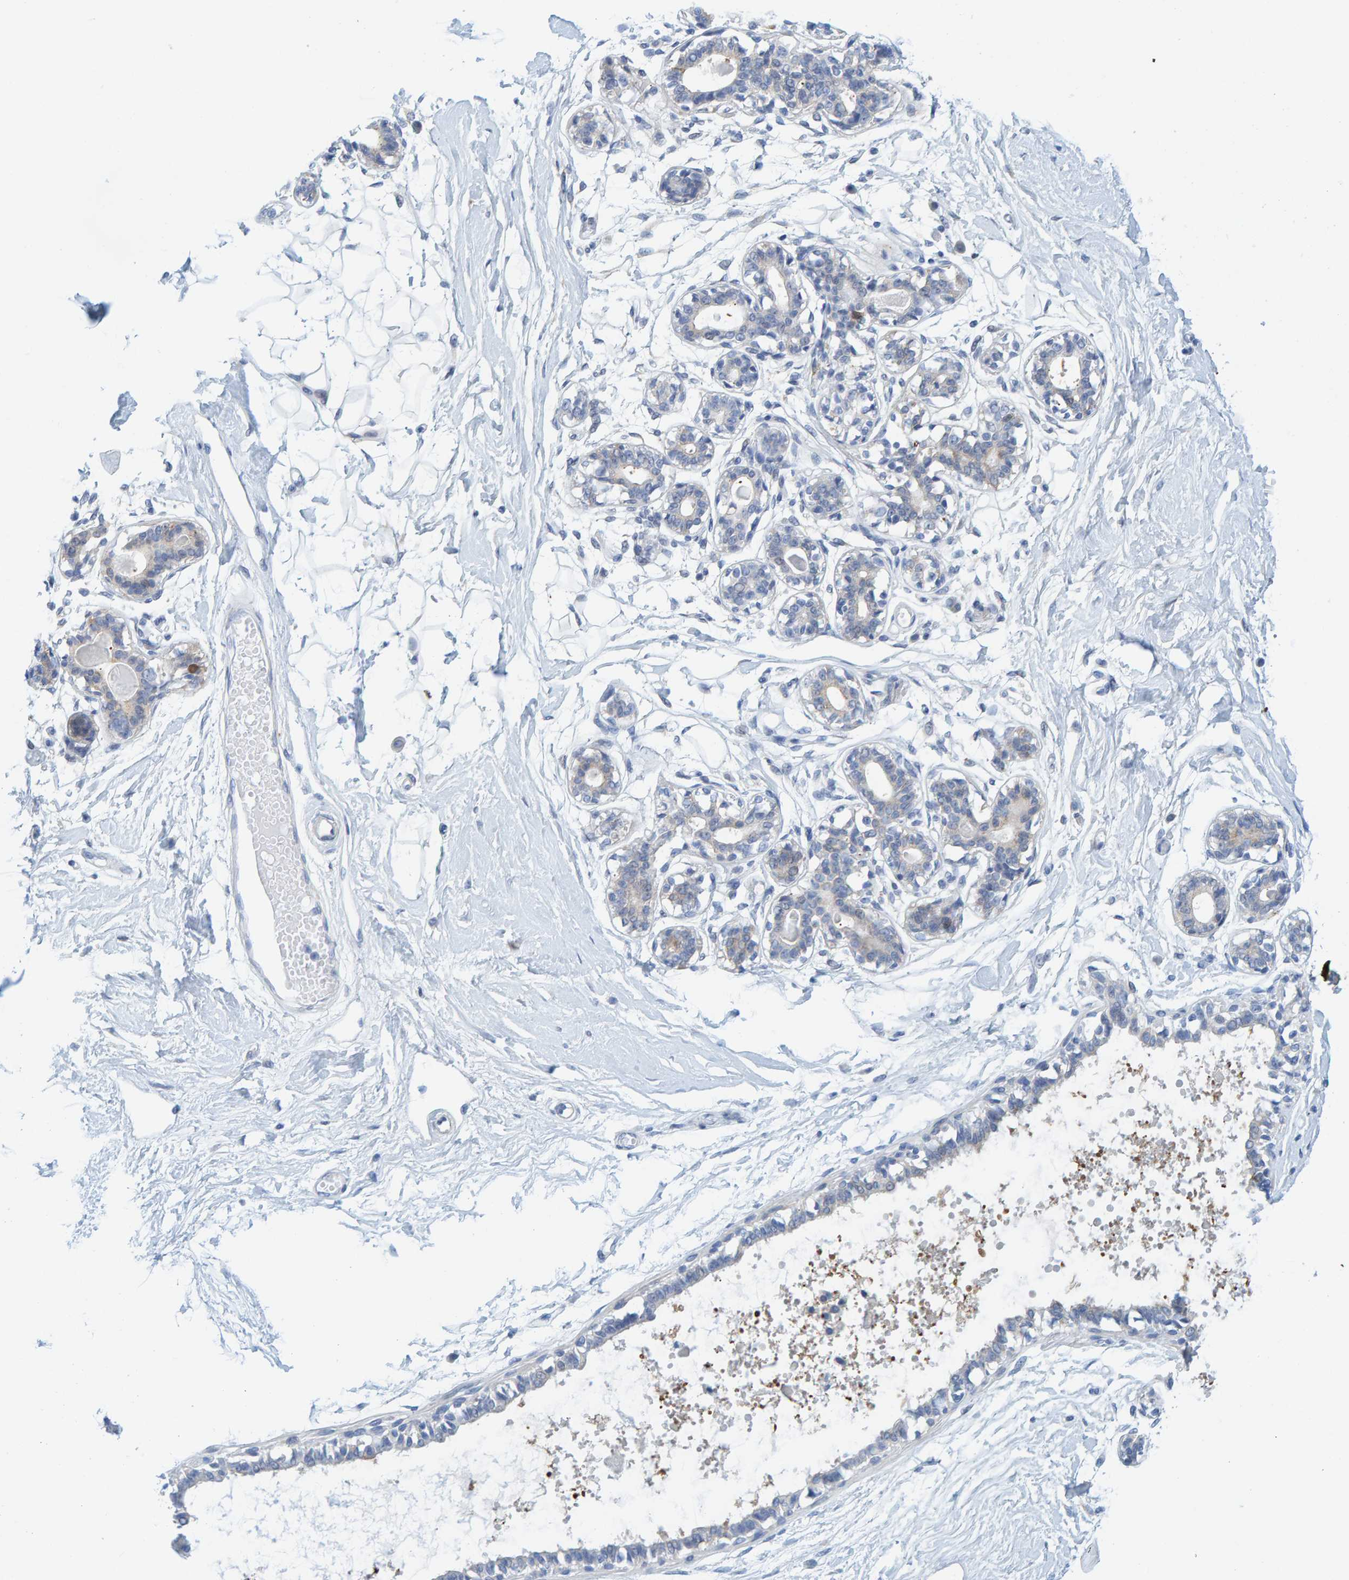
{"staining": {"intensity": "negative", "quantity": "none", "location": "none"}, "tissue": "breast", "cell_type": "Adipocytes", "image_type": "normal", "snomed": [{"axis": "morphology", "description": "Normal tissue, NOS"}, {"axis": "topography", "description": "Breast"}], "caption": "Human breast stained for a protein using IHC reveals no expression in adipocytes.", "gene": "KLHL11", "patient": {"sex": "female", "age": 45}}